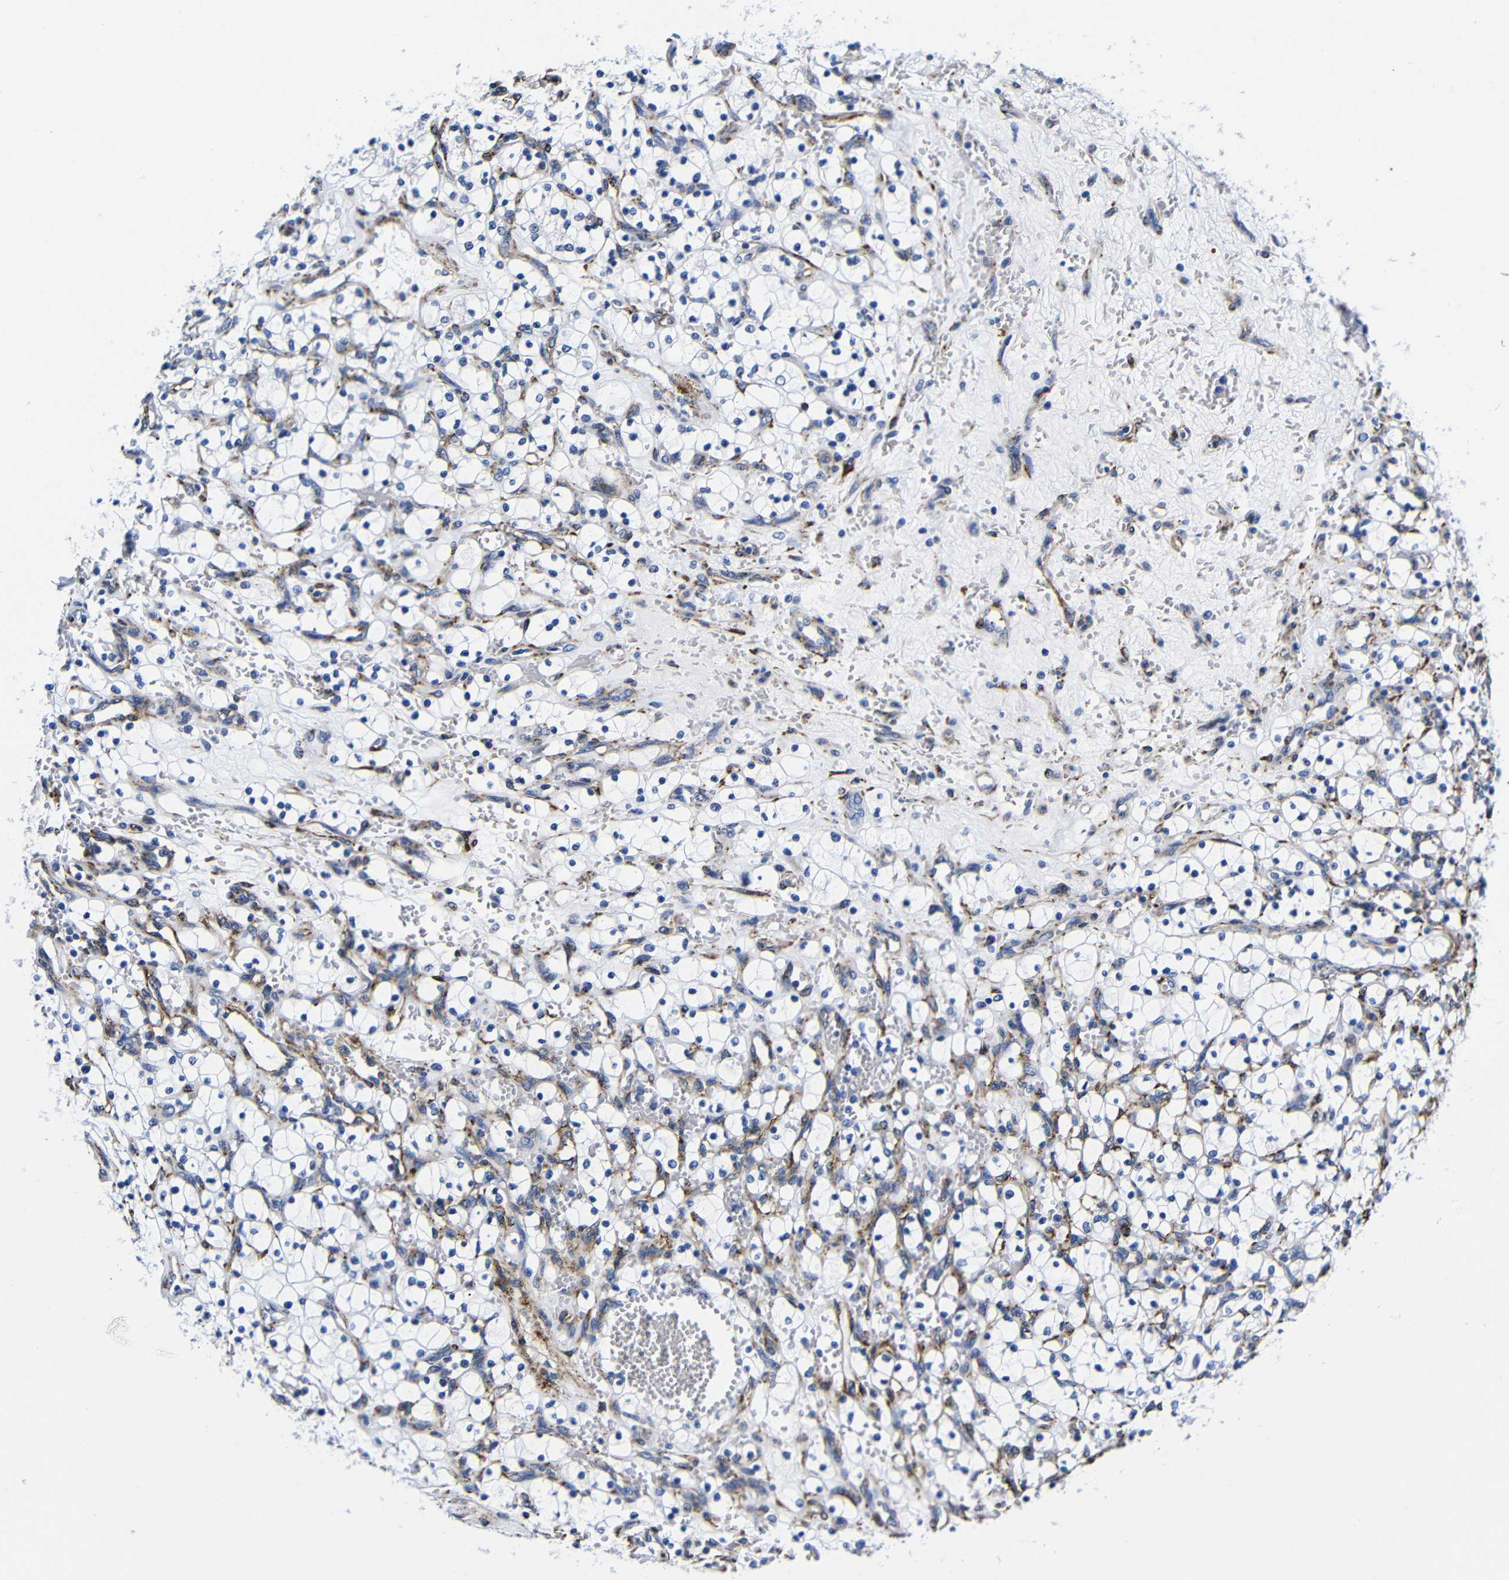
{"staining": {"intensity": "negative", "quantity": "none", "location": "none"}, "tissue": "renal cancer", "cell_type": "Tumor cells", "image_type": "cancer", "snomed": [{"axis": "morphology", "description": "Adenocarcinoma, NOS"}, {"axis": "topography", "description": "Kidney"}], "caption": "This is an immunohistochemistry histopathology image of renal cancer. There is no staining in tumor cells.", "gene": "LRIG1", "patient": {"sex": "female", "age": 69}}